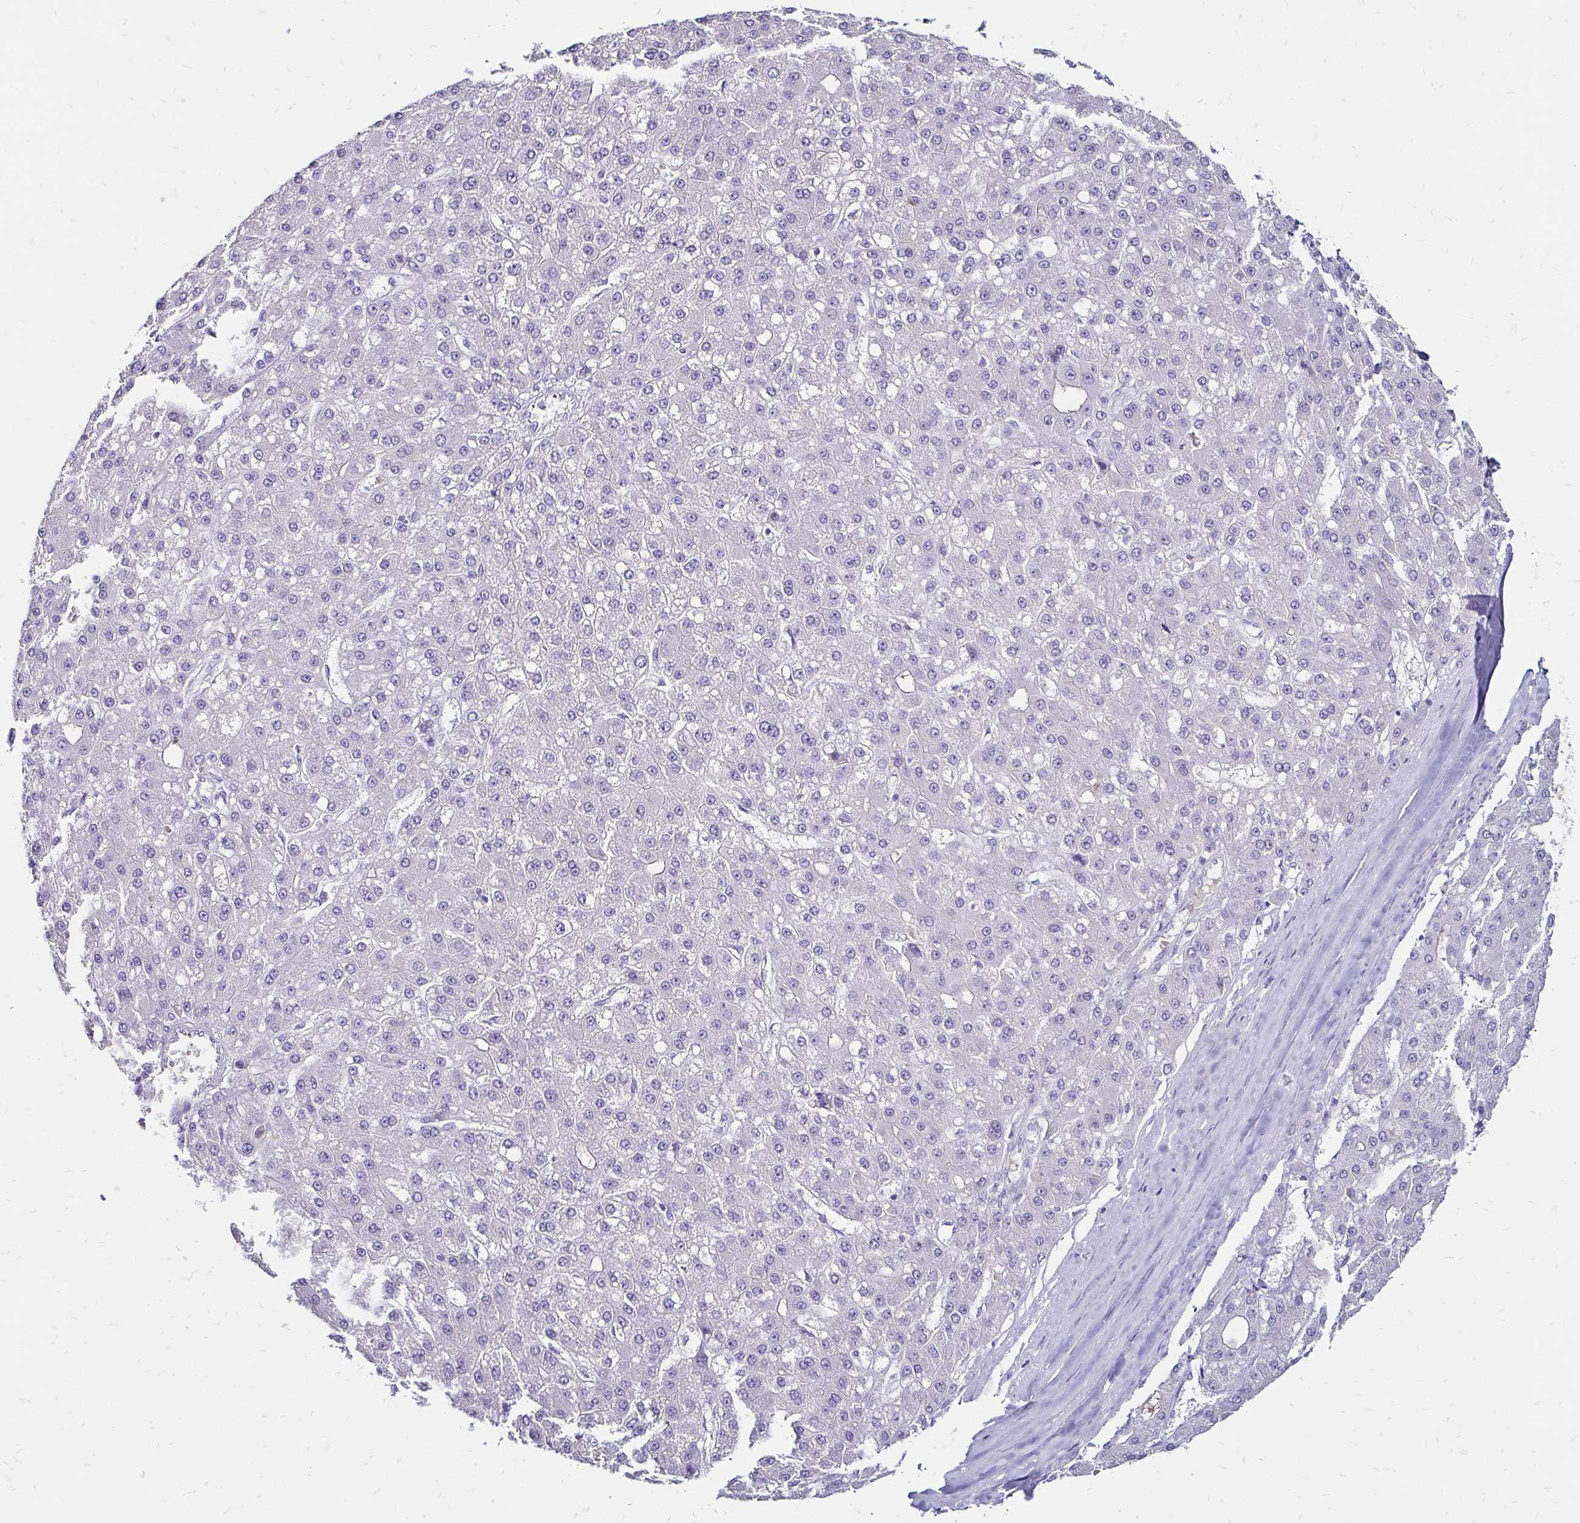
{"staining": {"intensity": "negative", "quantity": "none", "location": "none"}, "tissue": "liver cancer", "cell_type": "Tumor cells", "image_type": "cancer", "snomed": [{"axis": "morphology", "description": "Carcinoma, Hepatocellular, NOS"}, {"axis": "topography", "description": "Liver"}], "caption": "Tumor cells show no significant protein staining in liver cancer (hepatocellular carcinoma). (DAB (3,3'-diaminobenzidine) immunohistochemistry (IHC), high magnification).", "gene": "SCG3", "patient": {"sex": "male", "age": 67}}